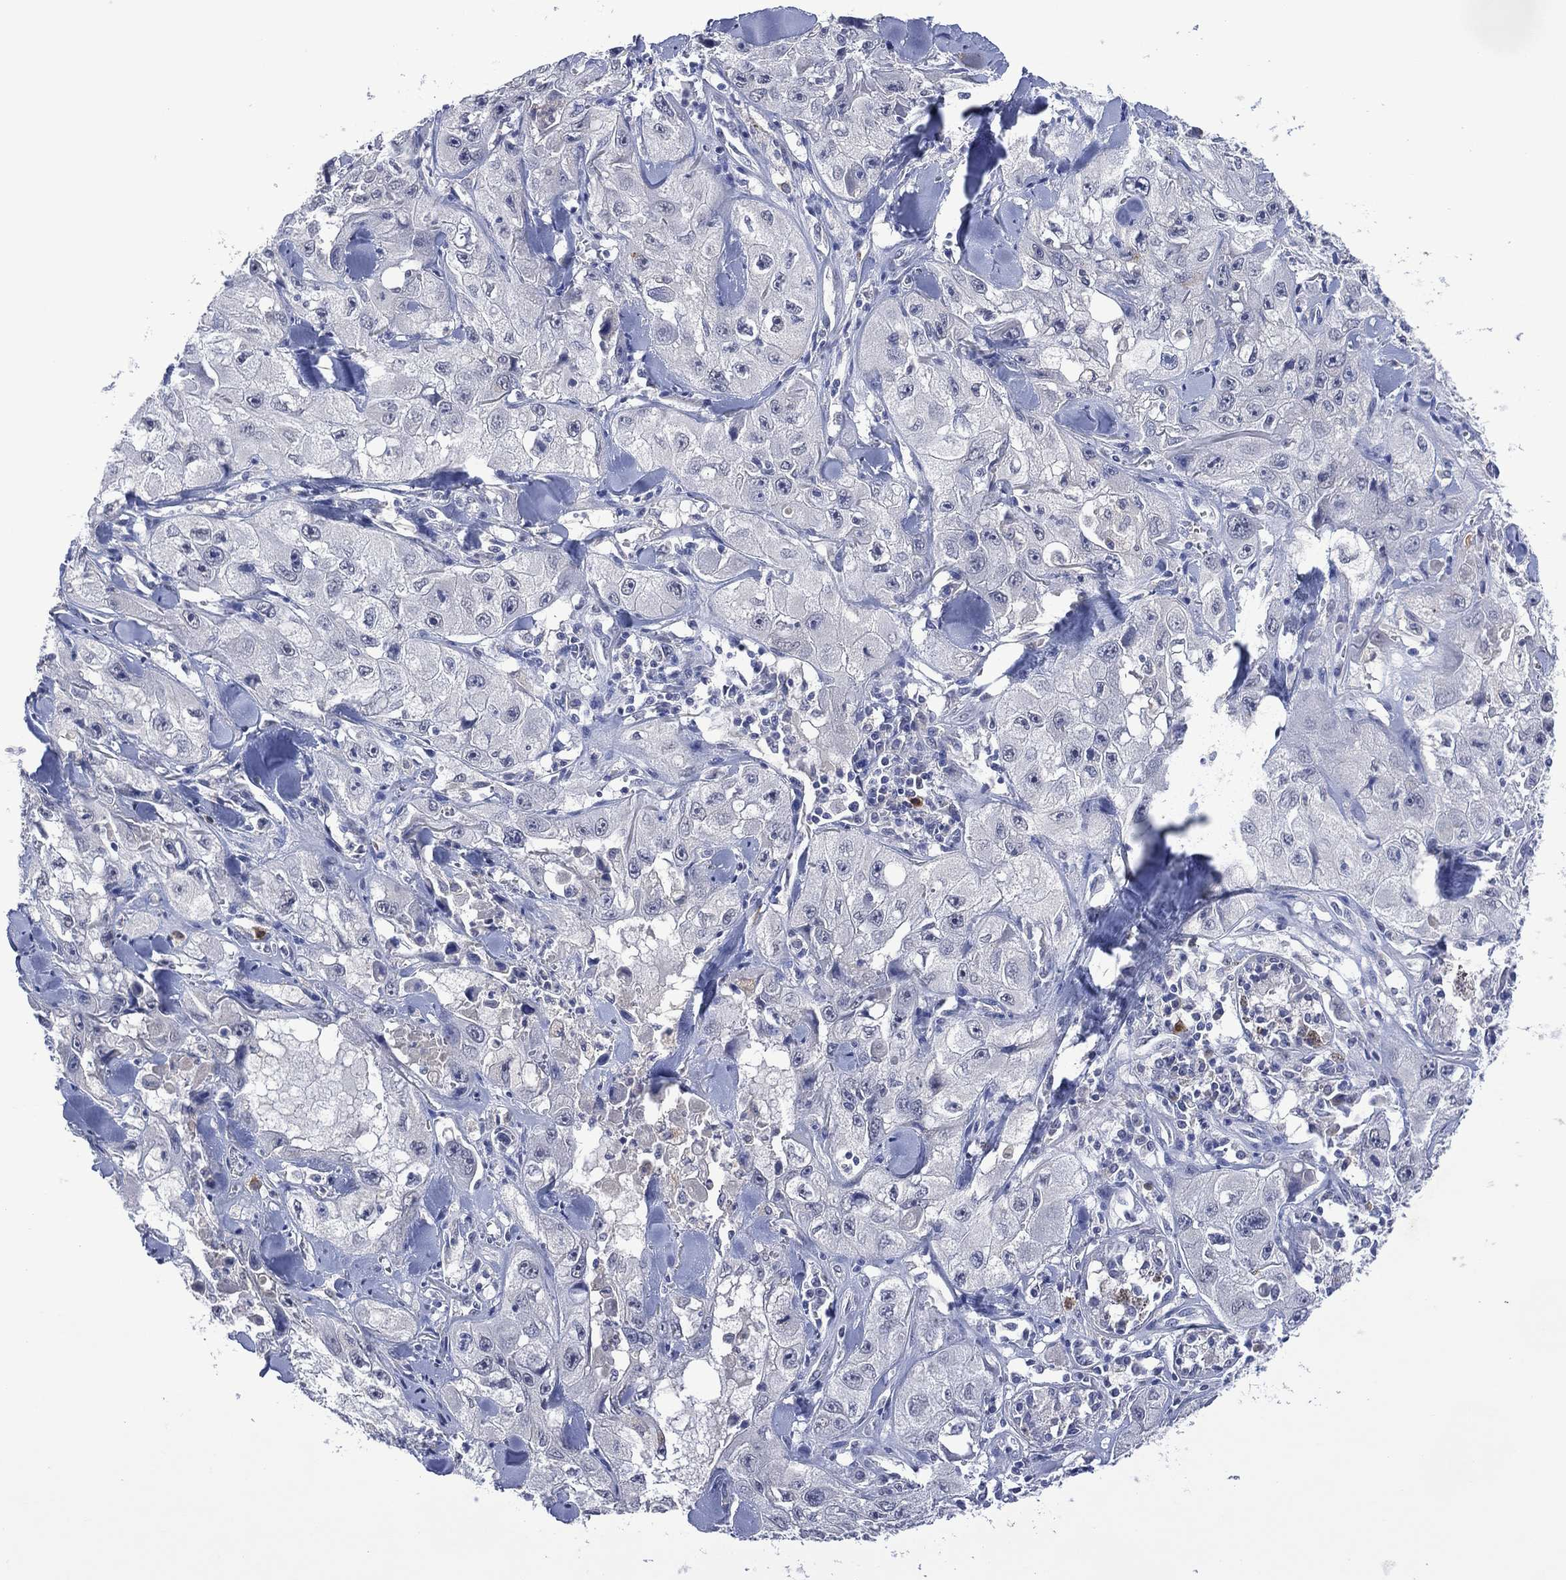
{"staining": {"intensity": "negative", "quantity": "none", "location": "none"}, "tissue": "skin cancer", "cell_type": "Tumor cells", "image_type": "cancer", "snomed": [{"axis": "morphology", "description": "Squamous cell carcinoma, NOS"}, {"axis": "topography", "description": "Skin"}, {"axis": "topography", "description": "Subcutis"}], "caption": "Immunohistochemistry (IHC) micrograph of human skin cancer (squamous cell carcinoma) stained for a protein (brown), which demonstrates no expression in tumor cells.", "gene": "ASB10", "patient": {"sex": "male", "age": 73}}